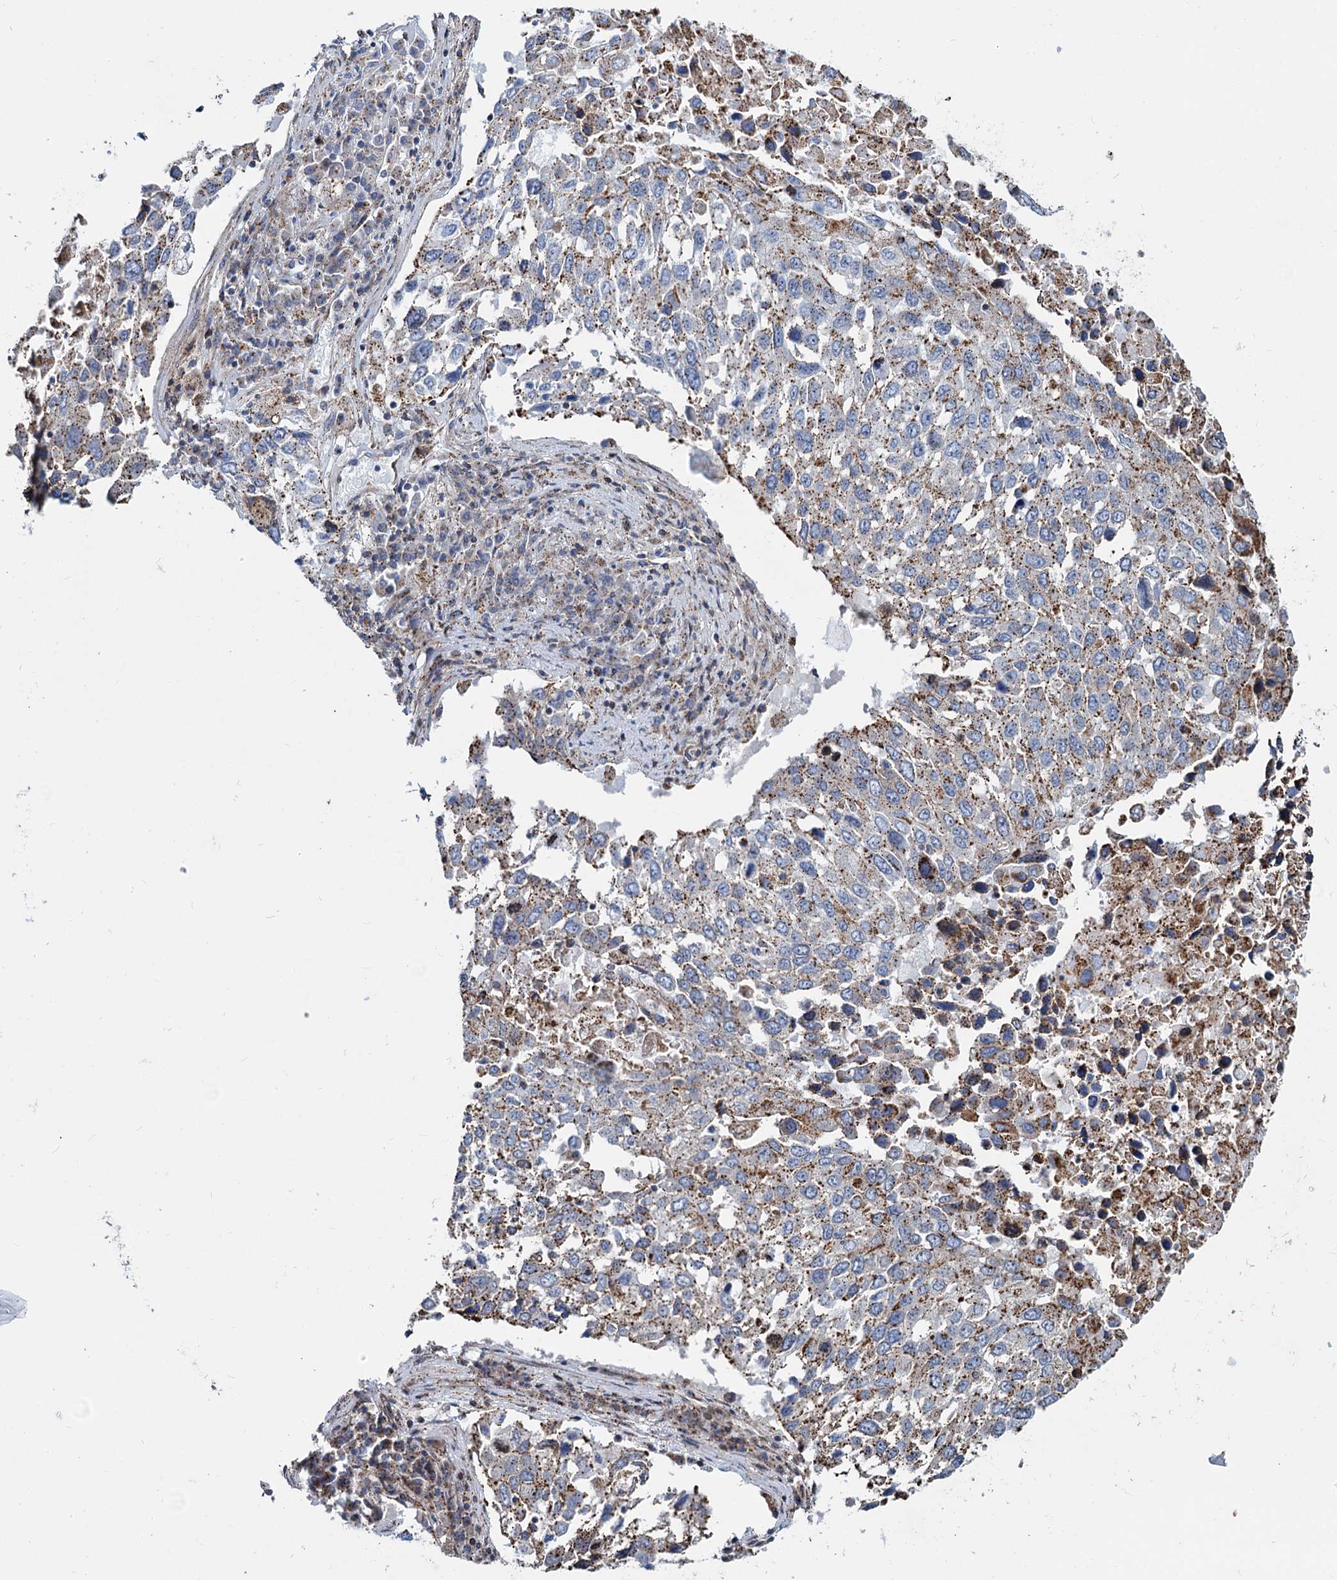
{"staining": {"intensity": "moderate", "quantity": ">75%", "location": "cytoplasmic/membranous"}, "tissue": "lung cancer", "cell_type": "Tumor cells", "image_type": "cancer", "snomed": [{"axis": "morphology", "description": "Squamous cell carcinoma, NOS"}, {"axis": "topography", "description": "Lung"}], "caption": "High-power microscopy captured an immunohistochemistry (IHC) image of lung cancer, revealing moderate cytoplasmic/membranous positivity in about >75% of tumor cells.", "gene": "PSEN1", "patient": {"sex": "male", "age": 65}}